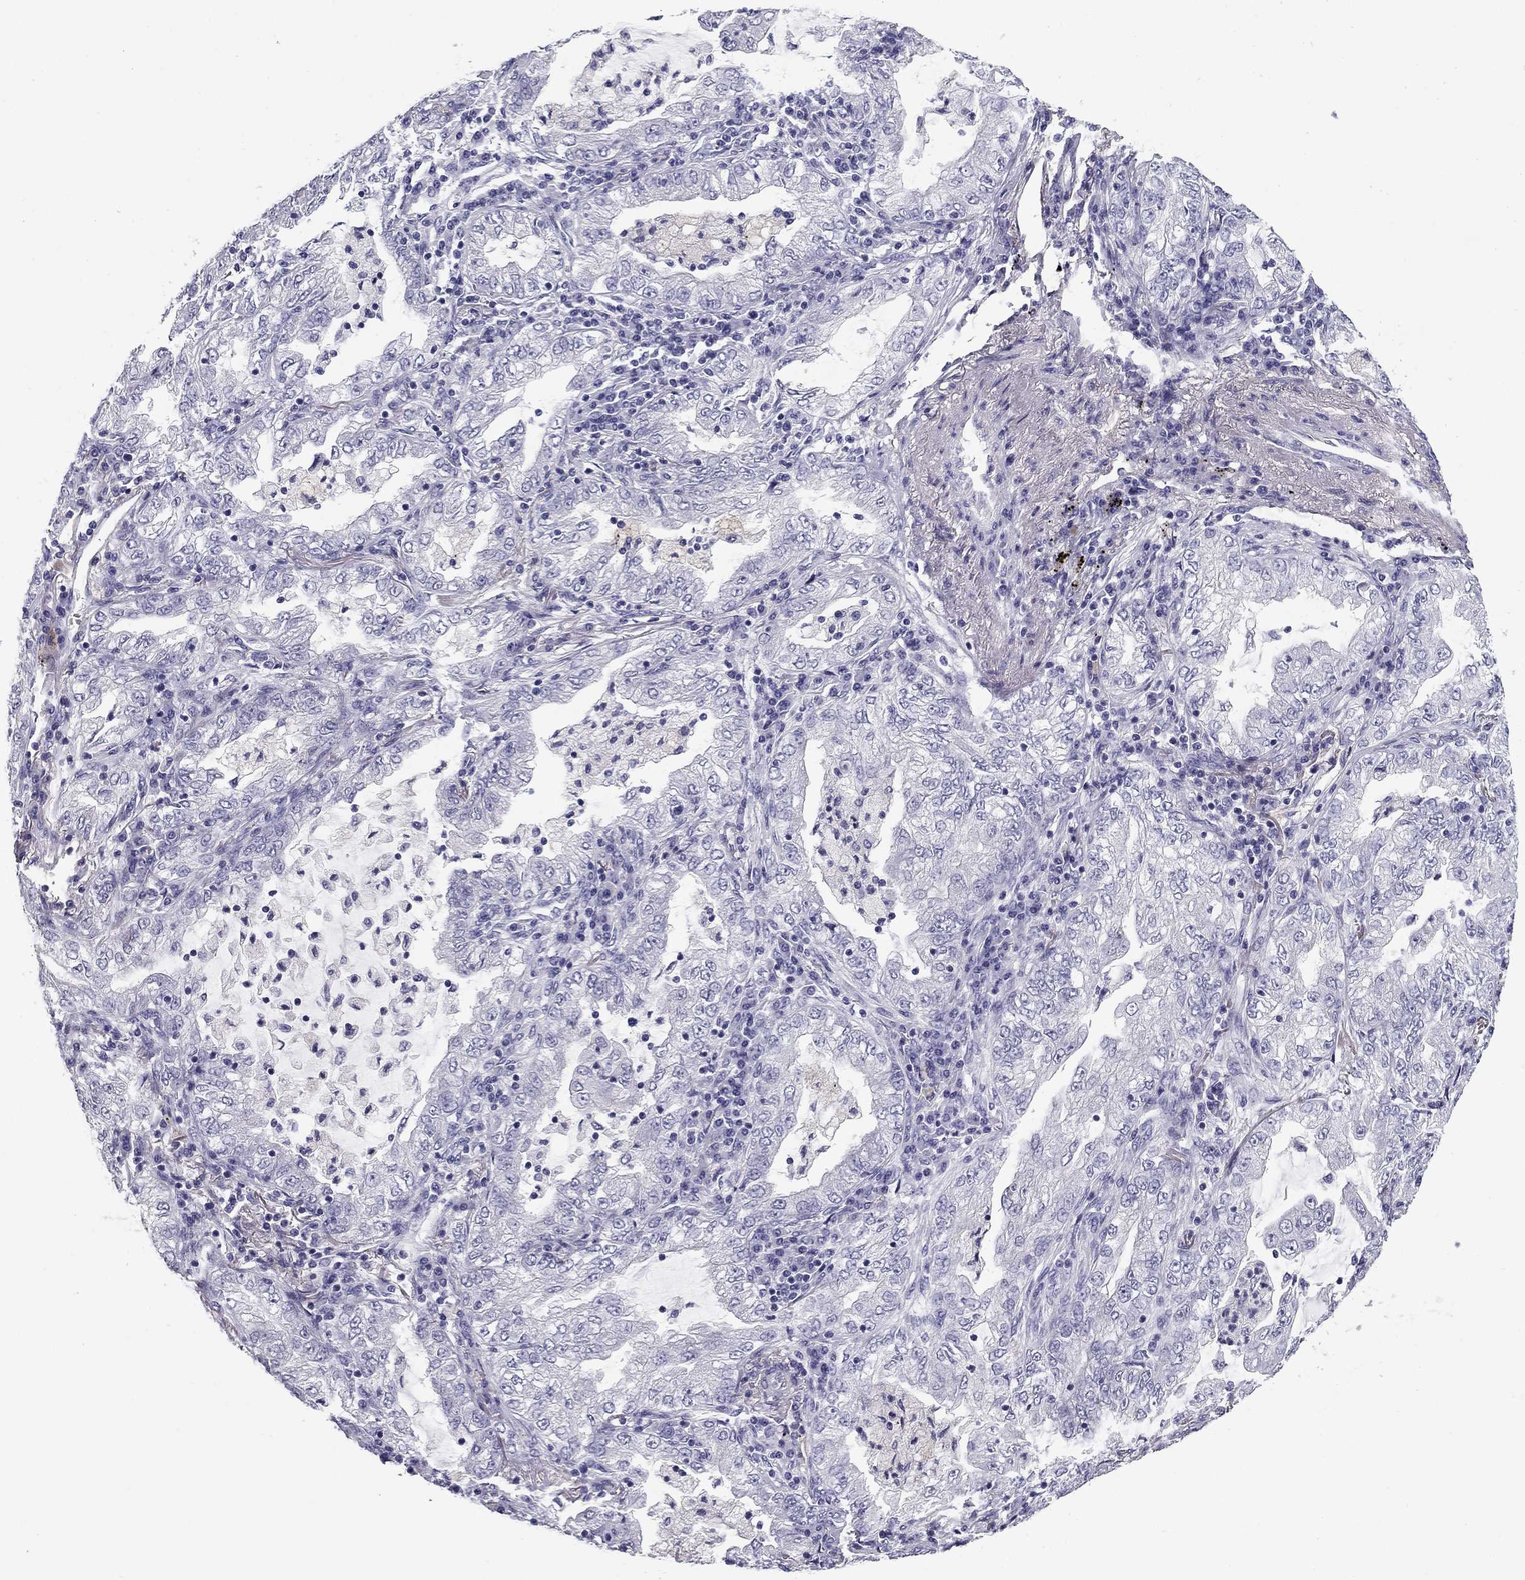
{"staining": {"intensity": "negative", "quantity": "none", "location": "none"}, "tissue": "lung cancer", "cell_type": "Tumor cells", "image_type": "cancer", "snomed": [{"axis": "morphology", "description": "Adenocarcinoma, NOS"}, {"axis": "topography", "description": "Lung"}], "caption": "Adenocarcinoma (lung) stained for a protein using IHC reveals no expression tumor cells.", "gene": "FLNC", "patient": {"sex": "female", "age": 73}}